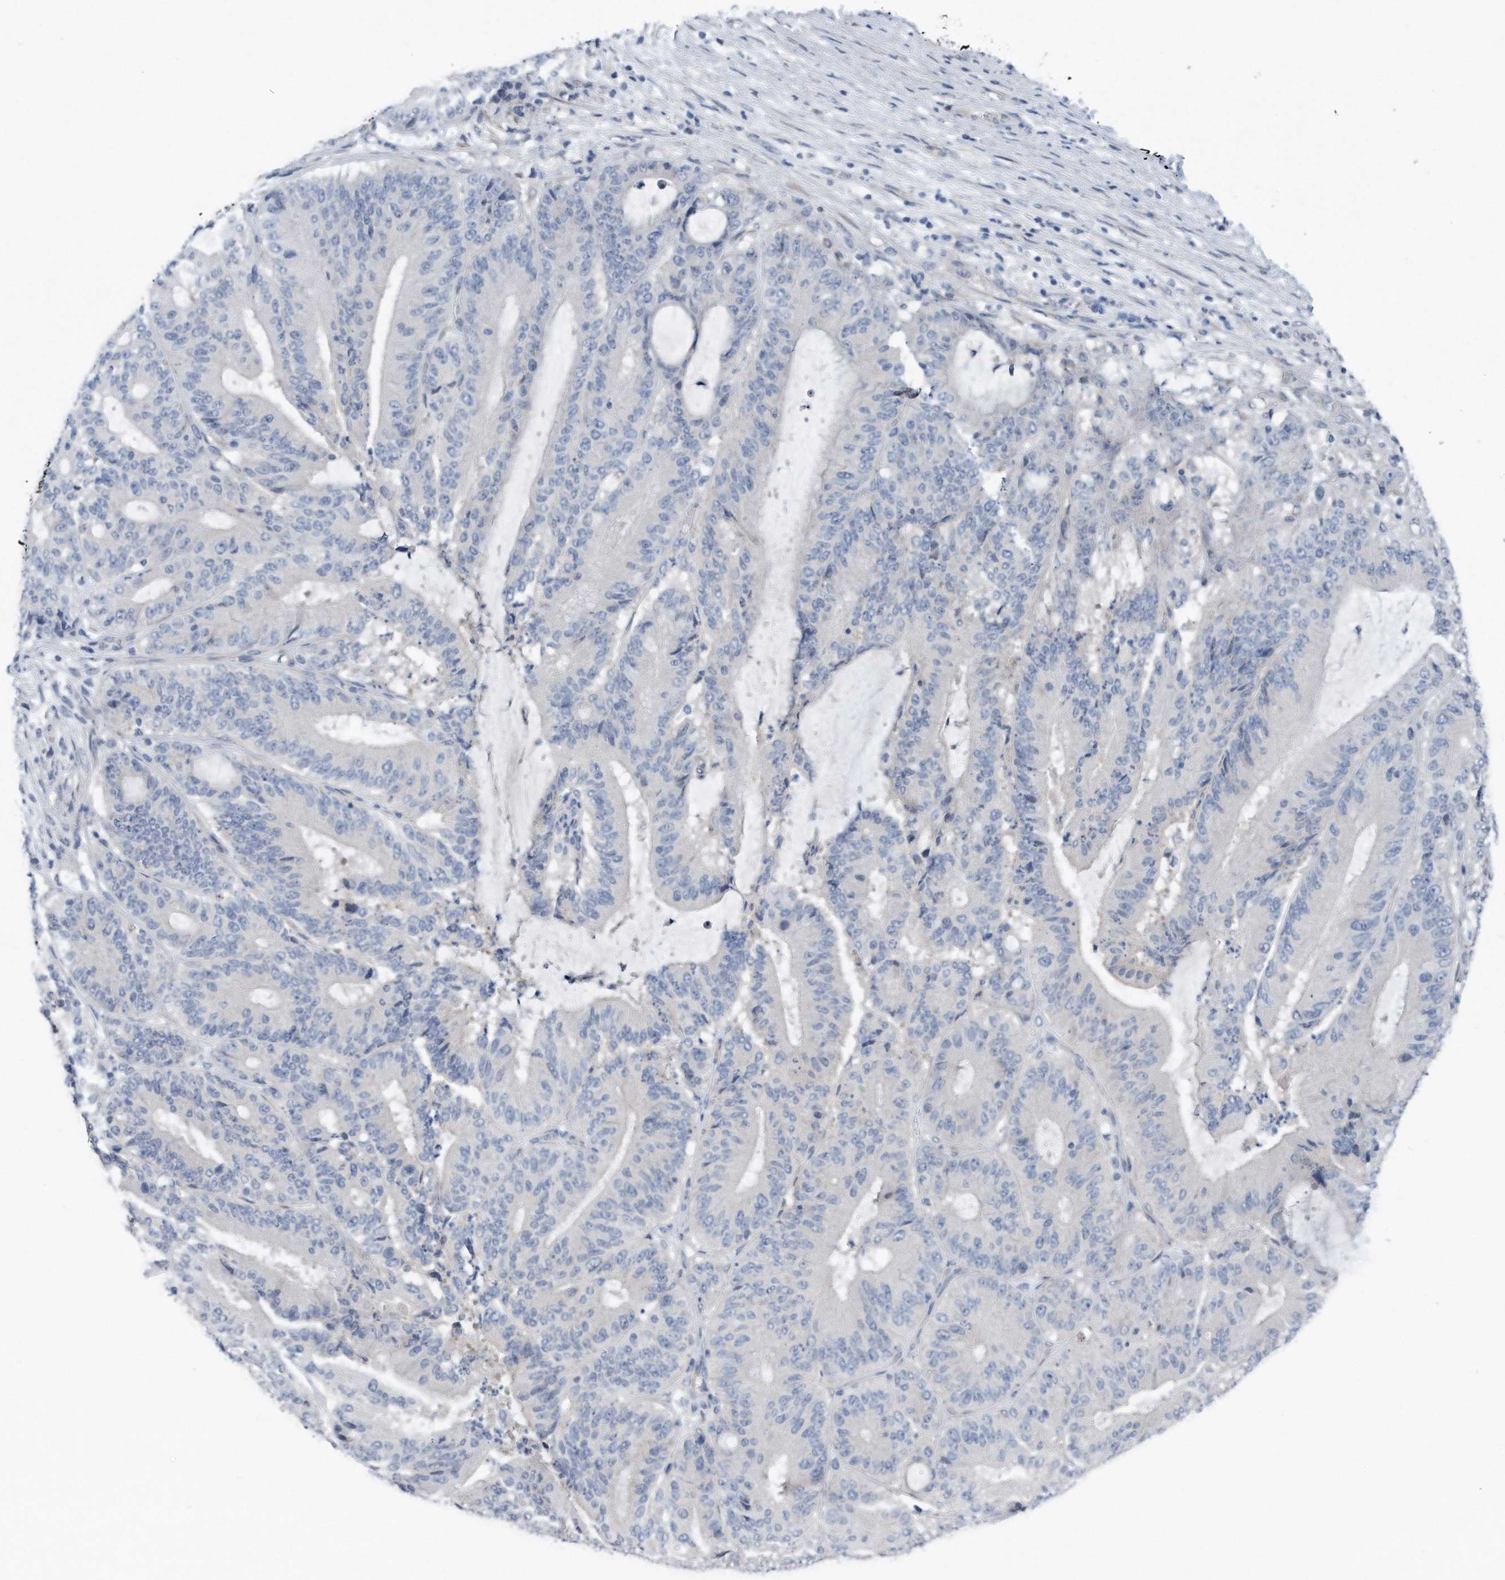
{"staining": {"intensity": "negative", "quantity": "none", "location": "none"}, "tissue": "liver cancer", "cell_type": "Tumor cells", "image_type": "cancer", "snomed": [{"axis": "morphology", "description": "Normal tissue, NOS"}, {"axis": "morphology", "description": "Cholangiocarcinoma"}, {"axis": "topography", "description": "Liver"}, {"axis": "topography", "description": "Peripheral nerve tissue"}], "caption": "An IHC photomicrograph of cholangiocarcinoma (liver) is shown. There is no staining in tumor cells of cholangiocarcinoma (liver).", "gene": "YRDC", "patient": {"sex": "female", "age": 73}}